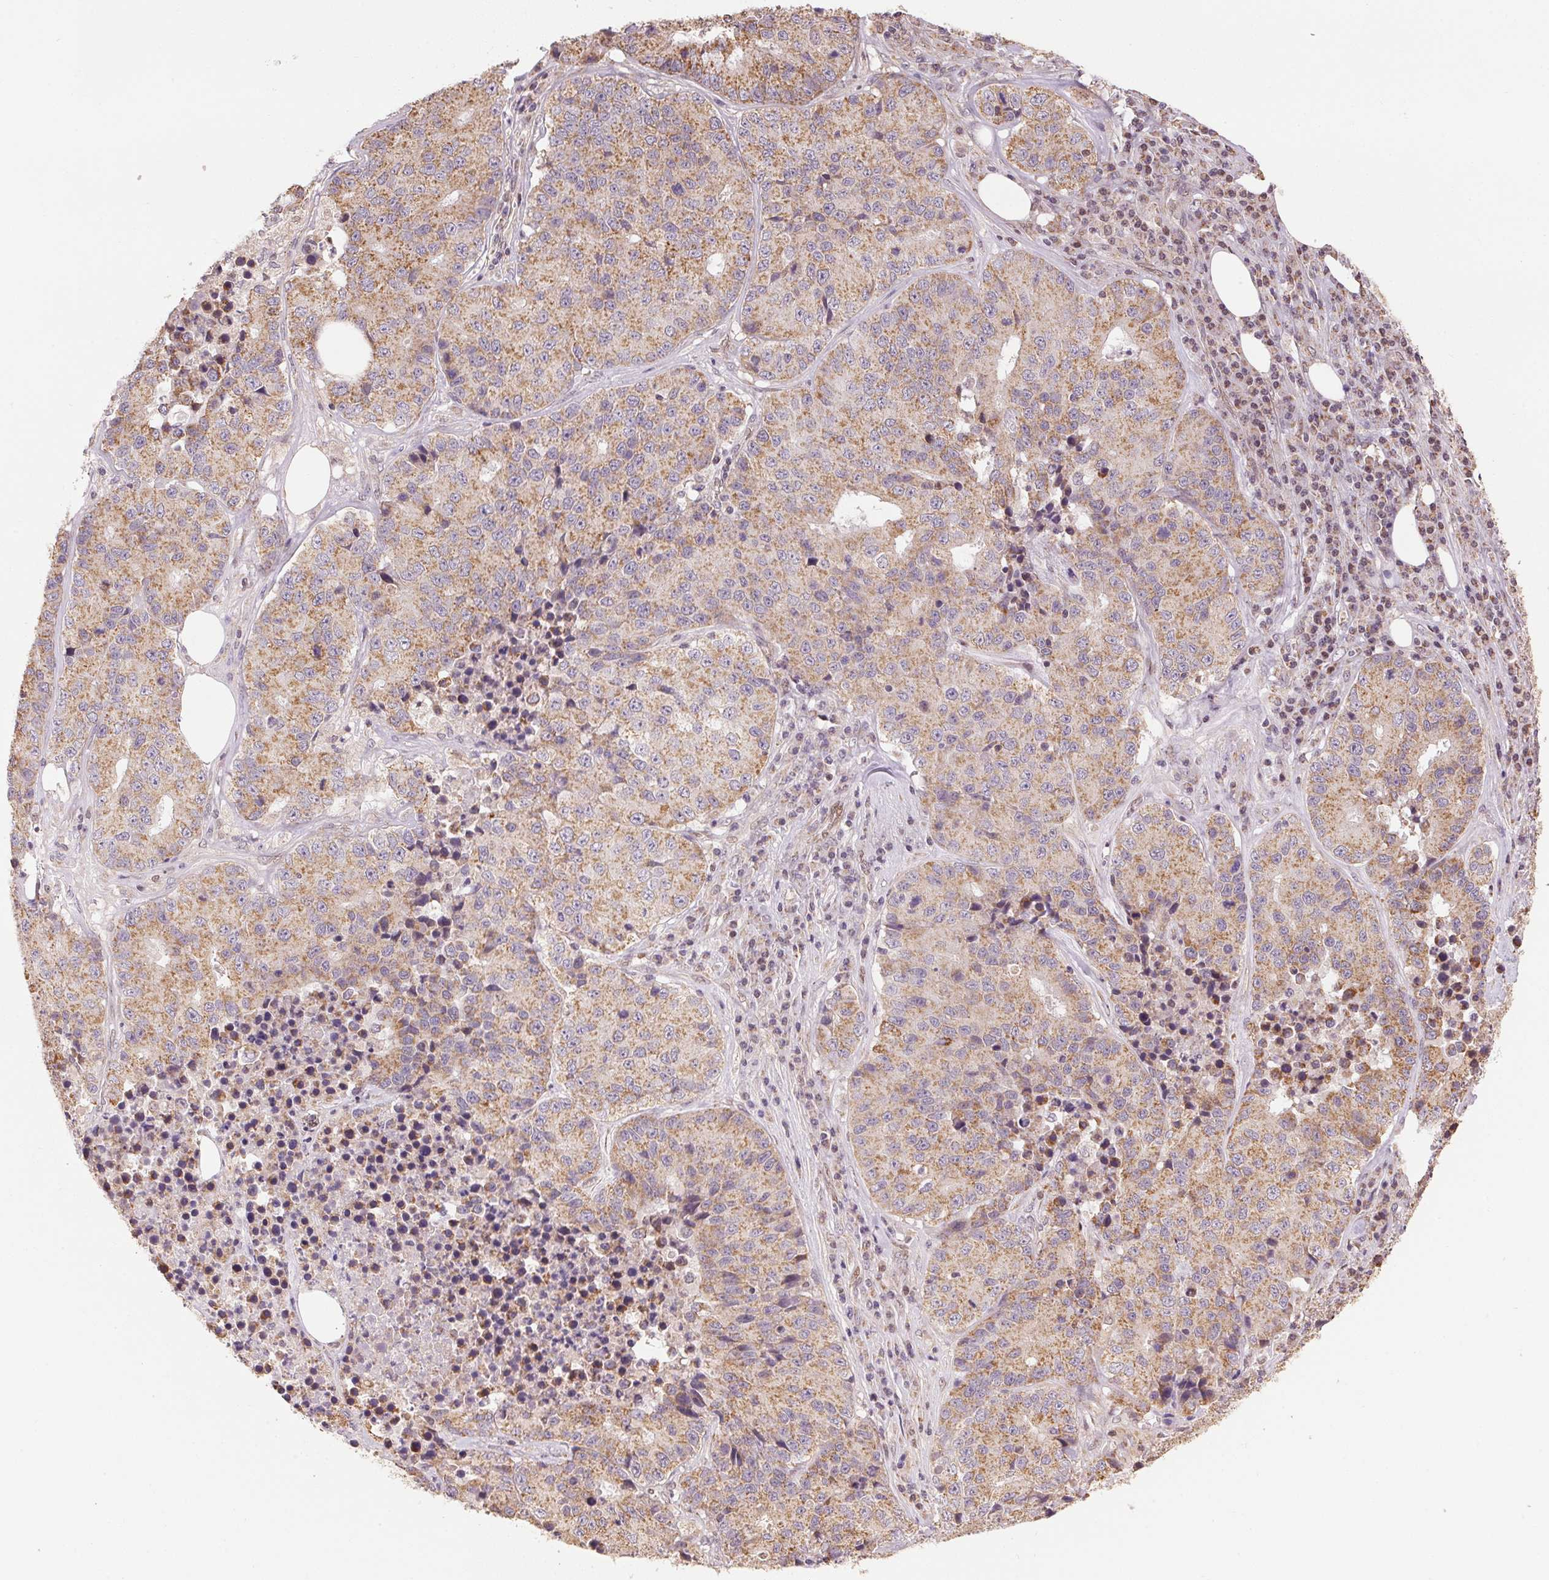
{"staining": {"intensity": "moderate", "quantity": "25%-75%", "location": "cytoplasmic/membranous"}, "tissue": "stomach cancer", "cell_type": "Tumor cells", "image_type": "cancer", "snomed": [{"axis": "morphology", "description": "Adenocarcinoma, NOS"}, {"axis": "topography", "description": "Stomach"}], "caption": "Protein analysis of stomach cancer (adenocarcinoma) tissue reveals moderate cytoplasmic/membranous positivity in approximately 25%-75% of tumor cells.", "gene": "SC5D", "patient": {"sex": "male", "age": 71}}